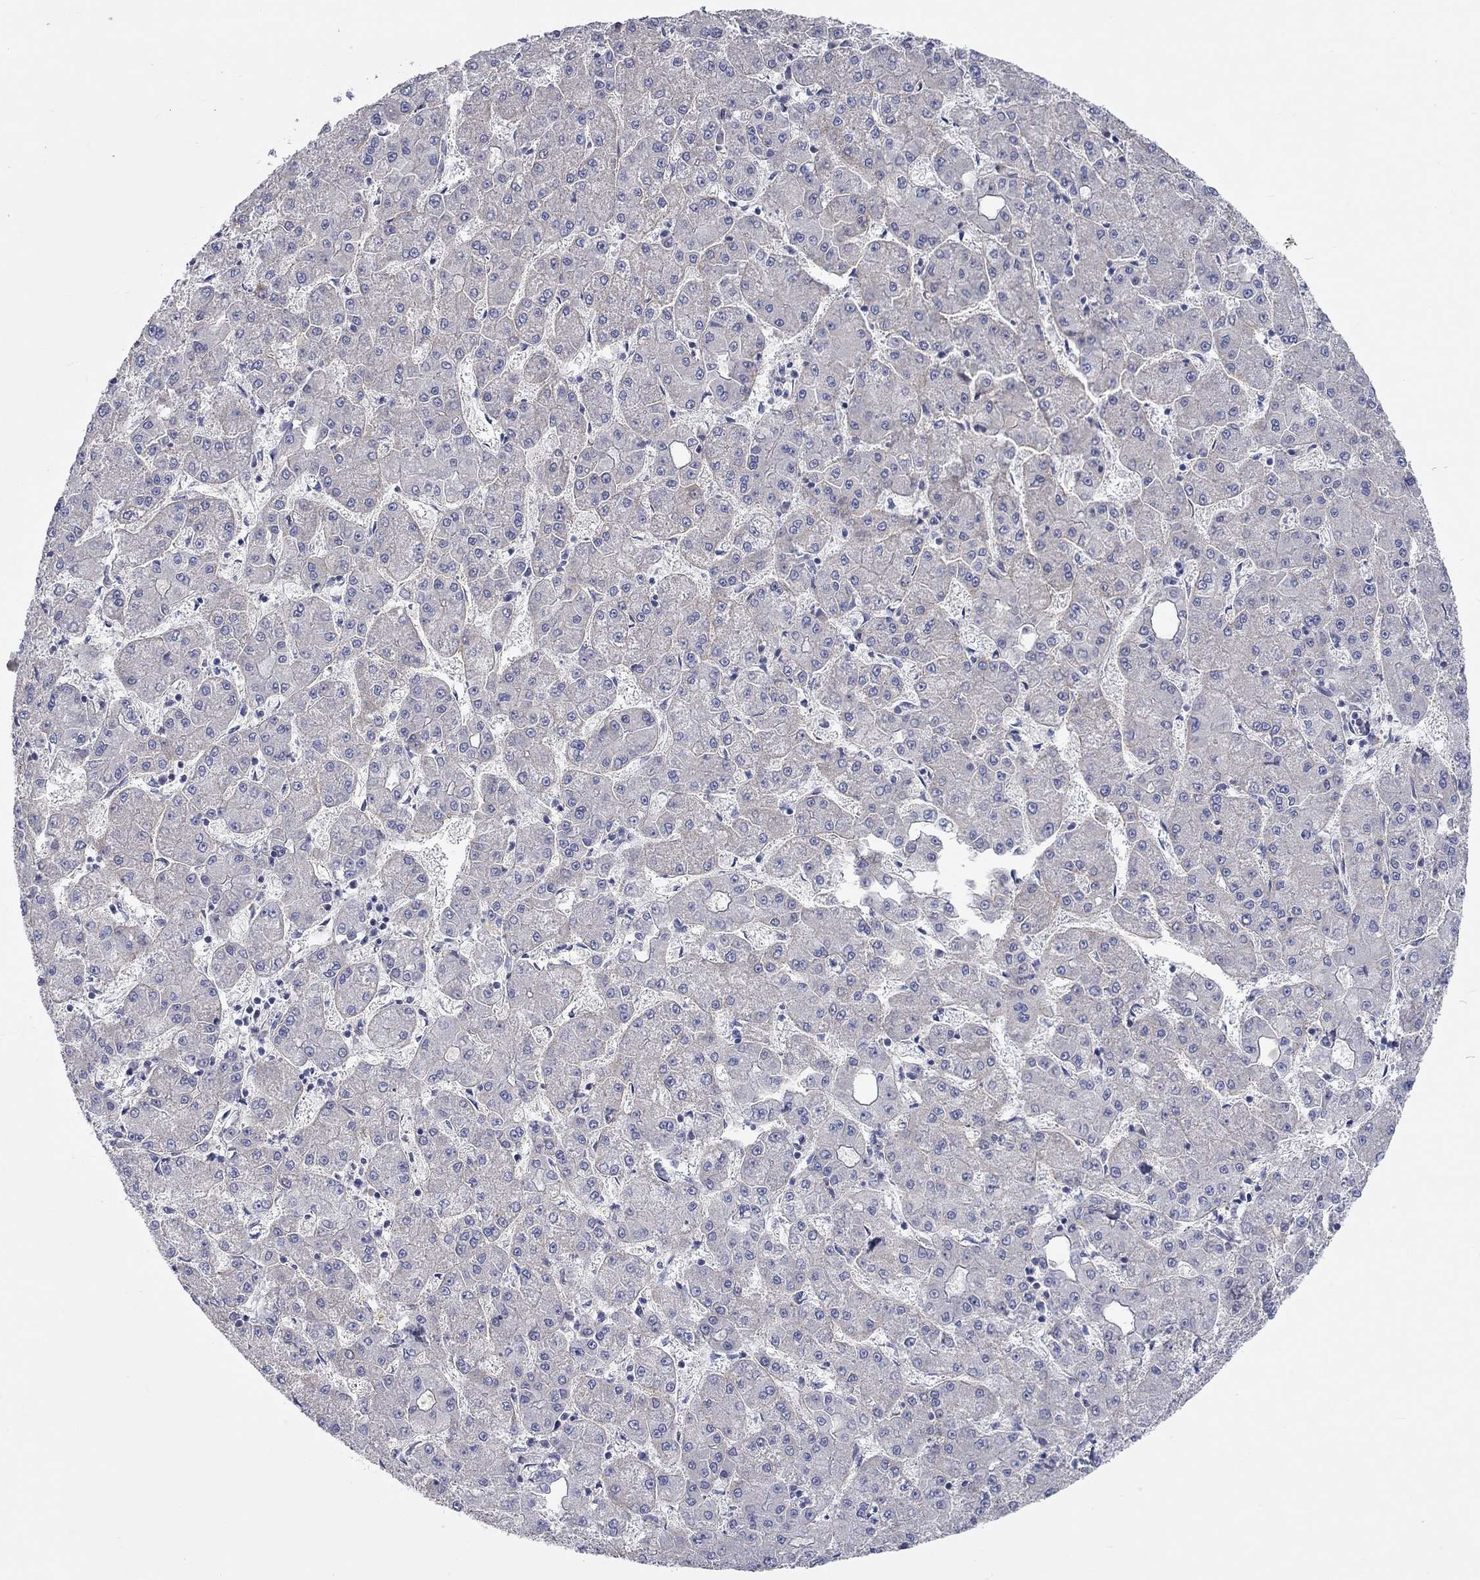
{"staining": {"intensity": "negative", "quantity": "none", "location": "none"}, "tissue": "liver cancer", "cell_type": "Tumor cells", "image_type": "cancer", "snomed": [{"axis": "morphology", "description": "Carcinoma, Hepatocellular, NOS"}, {"axis": "topography", "description": "Liver"}], "caption": "DAB immunohistochemical staining of liver hepatocellular carcinoma shows no significant staining in tumor cells.", "gene": "RCAN1", "patient": {"sex": "male", "age": 73}}